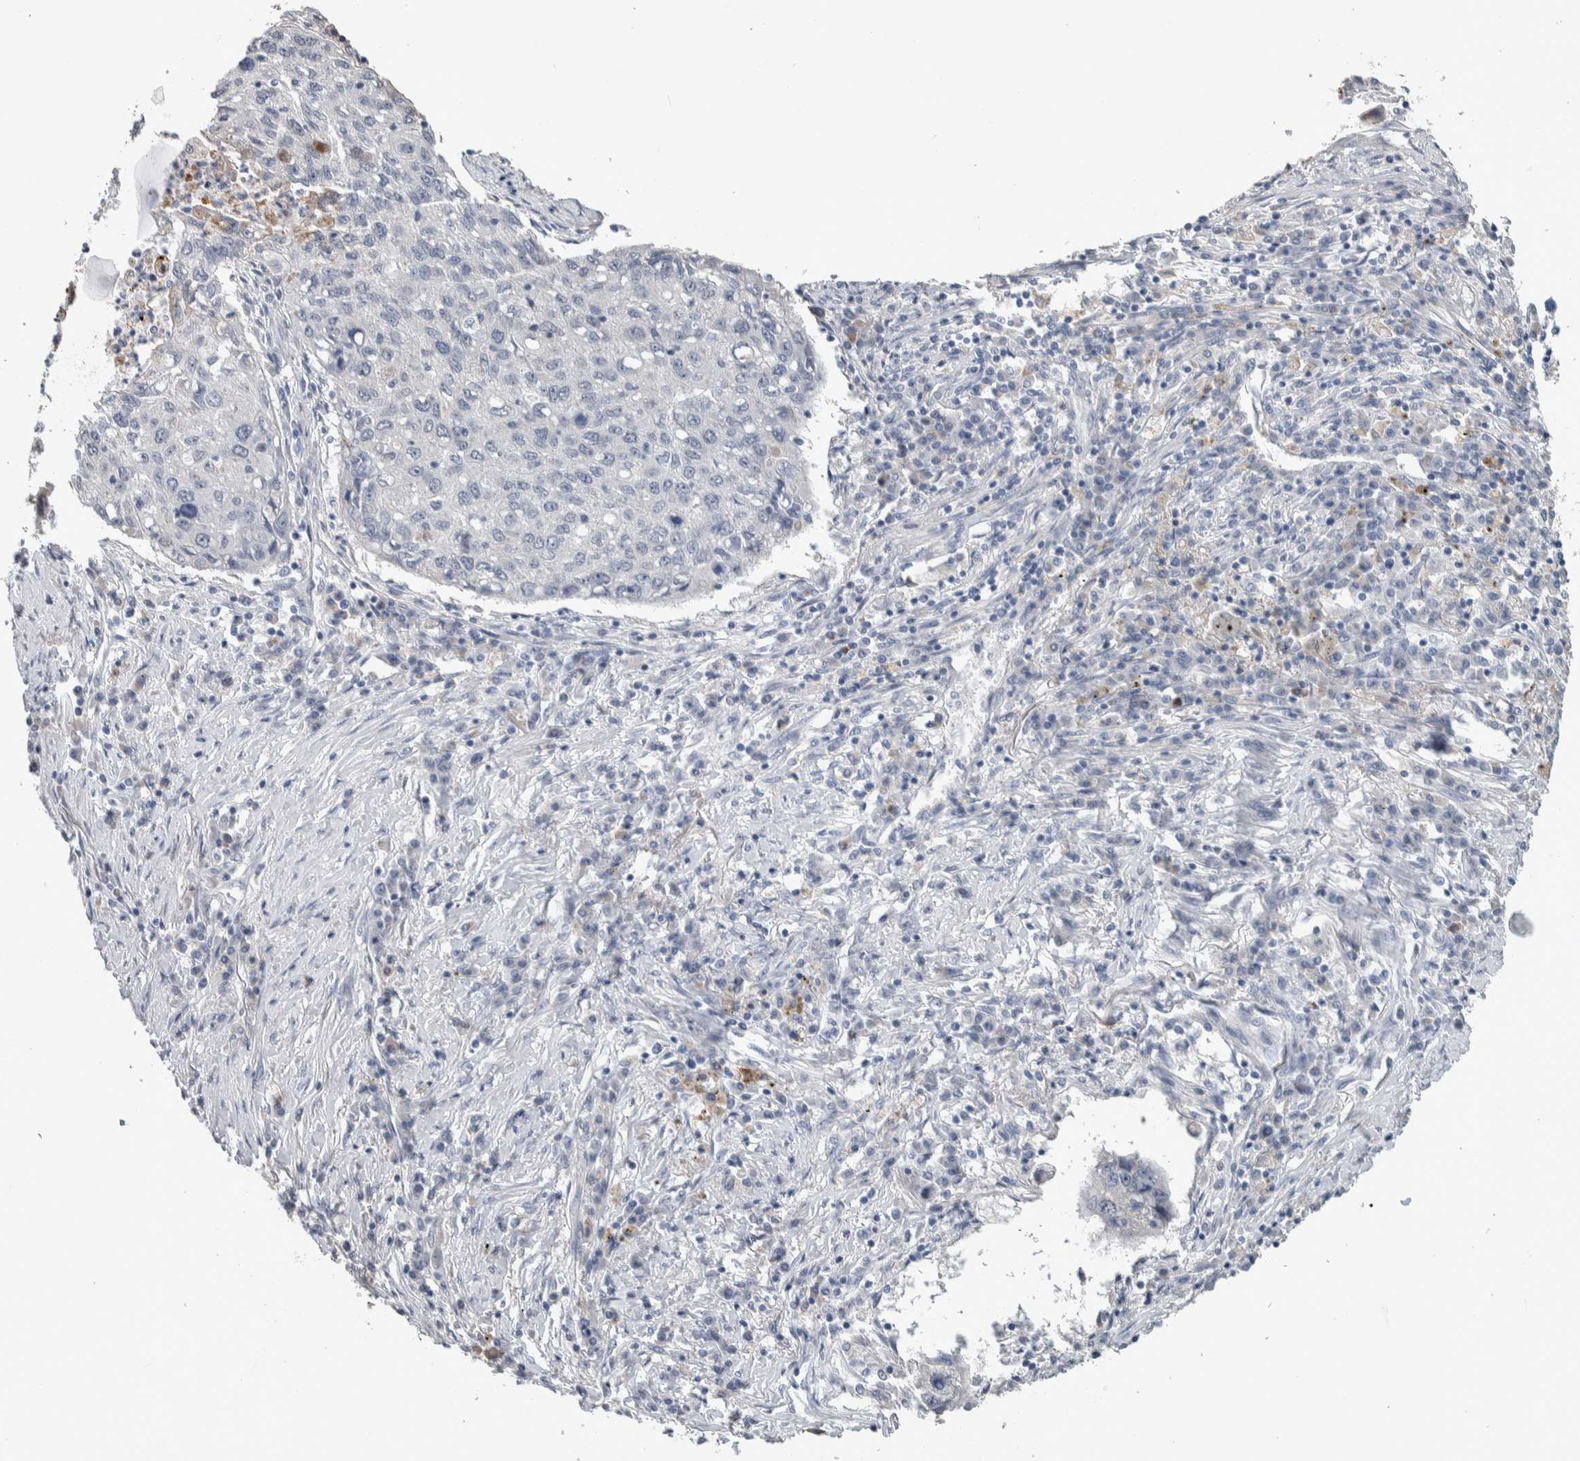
{"staining": {"intensity": "negative", "quantity": "none", "location": "none"}, "tissue": "lung cancer", "cell_type": "Tumor cells", "image_type": "cancer", "snomed": [{"axis": "morphology", "description": "Squamous cell carcinoma, NOS"}, {"axis": "topography", "description": "Lung"}], "caption": "Immunohistochemistry (IHC) of human squamous cell carcinoma (lung) shows no staining in tumor cells.", "gene": "TMEM102", "patient": {"sex": "female", "age": 63}}